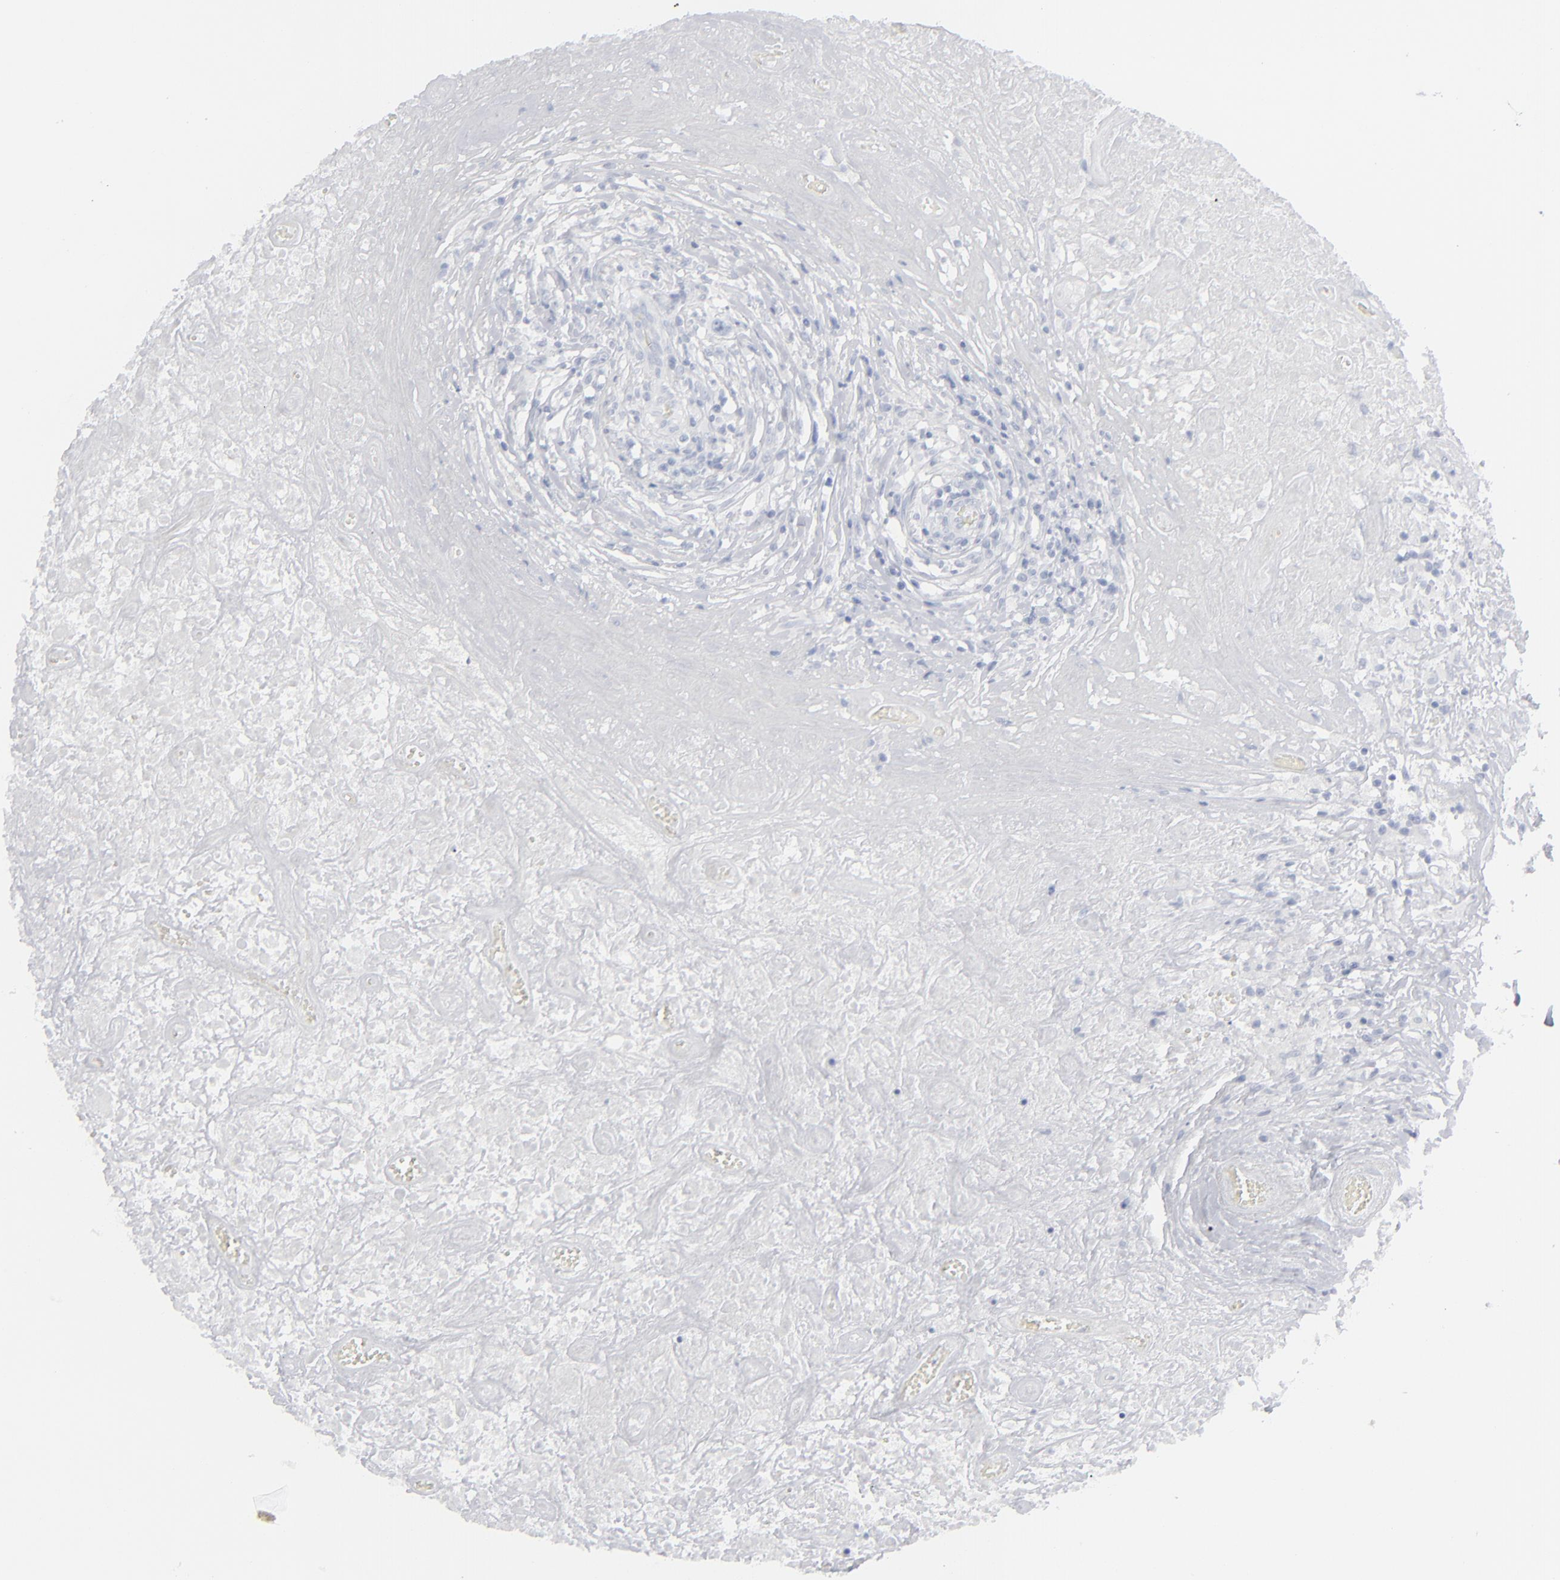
{"staining": {"intensity": "negative", "quantity": "none", "location": "none"}, "tissue": "lymphoma", "cell_type": "Tumor cells", "image_type": "cancer", "snomed": [{"axis": "morphology", "description": "Hodgkin's disease, NOS"}, {"axis": "topography", "description": "Lymph node"}], "caption": "High magnification brightfield microscopy of lymphoma stained with DAB (brown) and counterstained with hematoxylin (blue): tumor cells show no significant positivity.", "gene": "MSLN", "patient": {"sex": "male", "age": 46}}